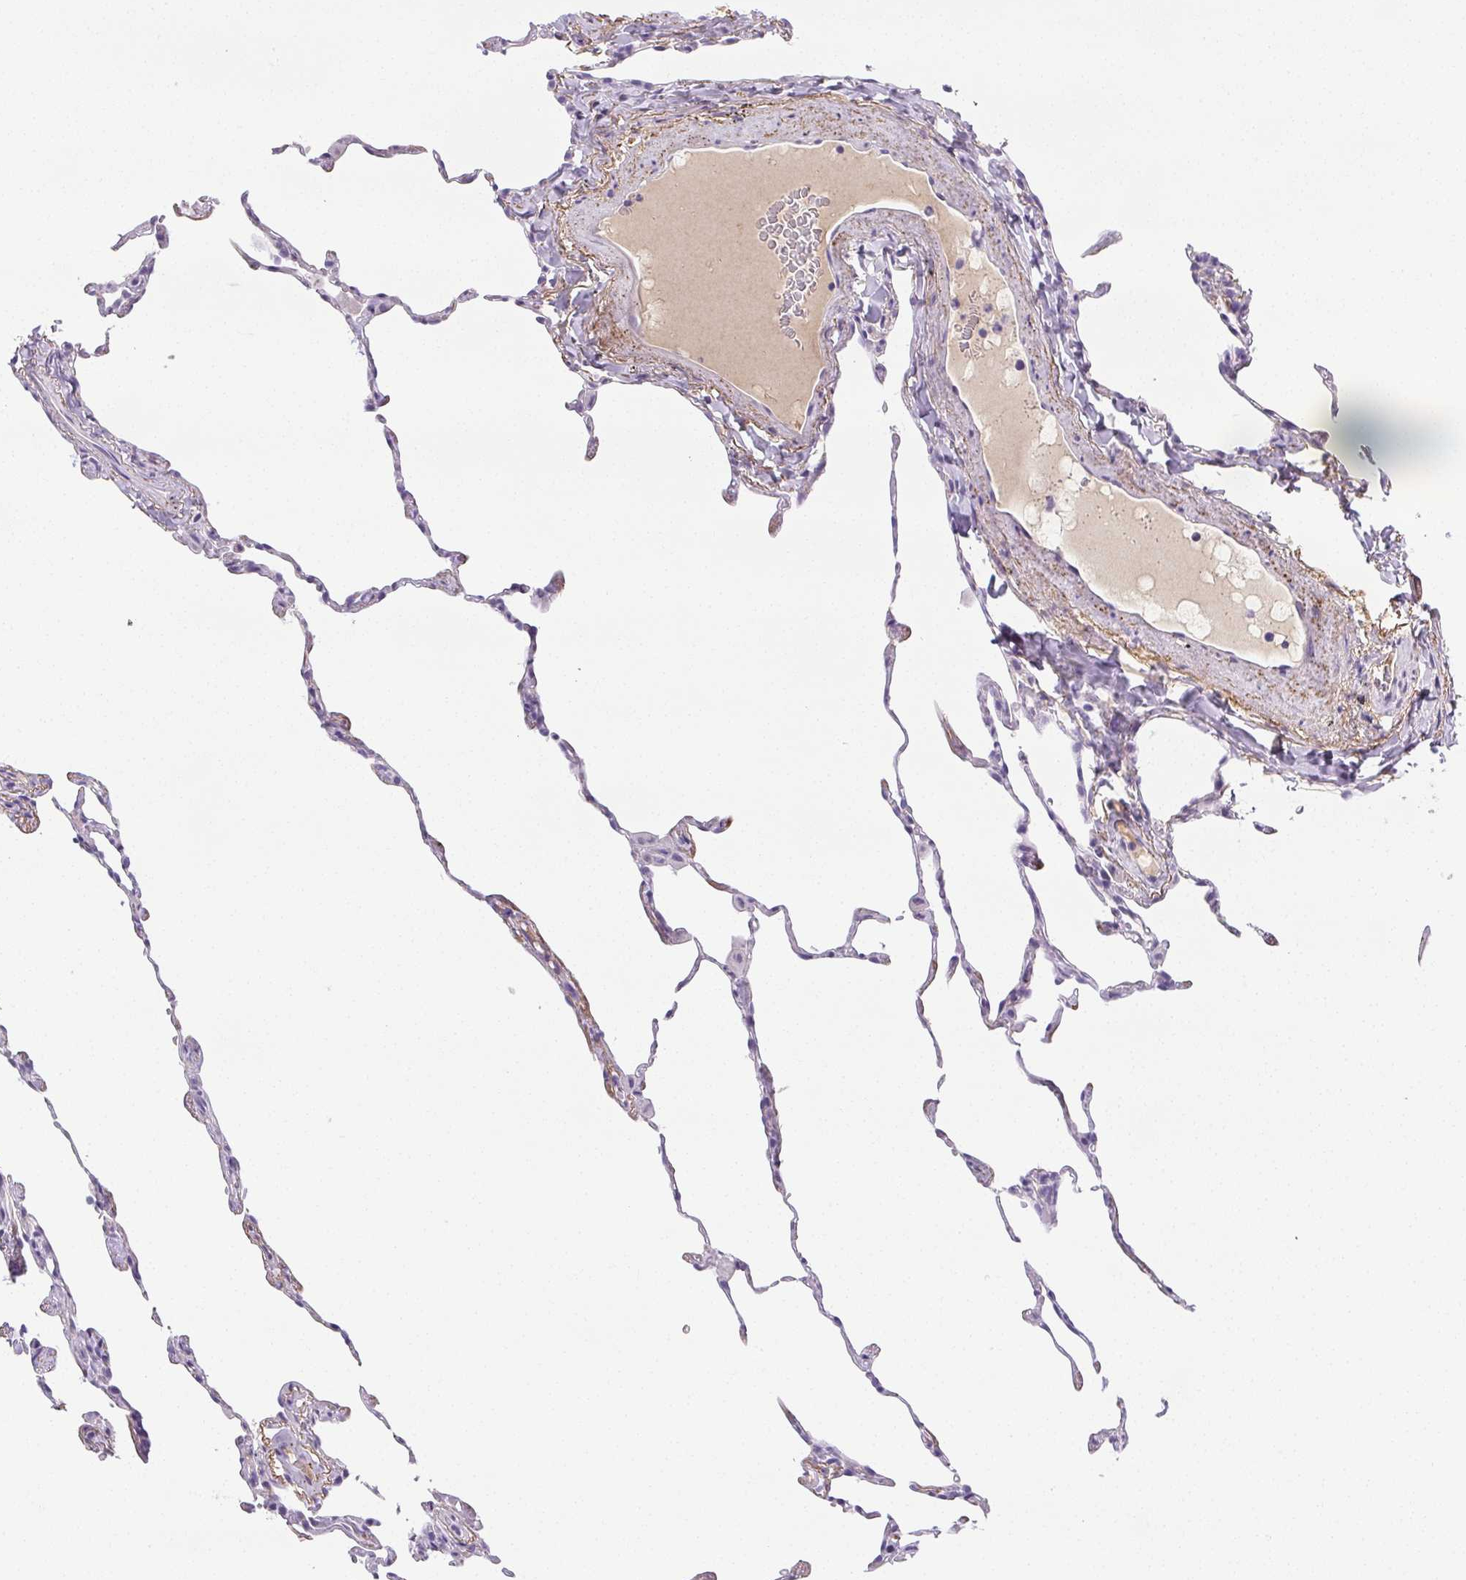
{"staining": {"intensity": "negative", "quantity": "none", "location": "none"}, "tissue": "lung", "cell_type": "Alveolar cells", "image_type": "normal", "snomed": [{"axis": "morphology", "description": "Normal tissue, NOS"}, {"axis": "topography", "description": "Lung"}], "caption": "IHC image of unremarkable lung: human lung stained with DAB reveals no significant protein expression in alveolar cells.", "gene": "VTN", "patient": {"sex": "female", "age": 57}}